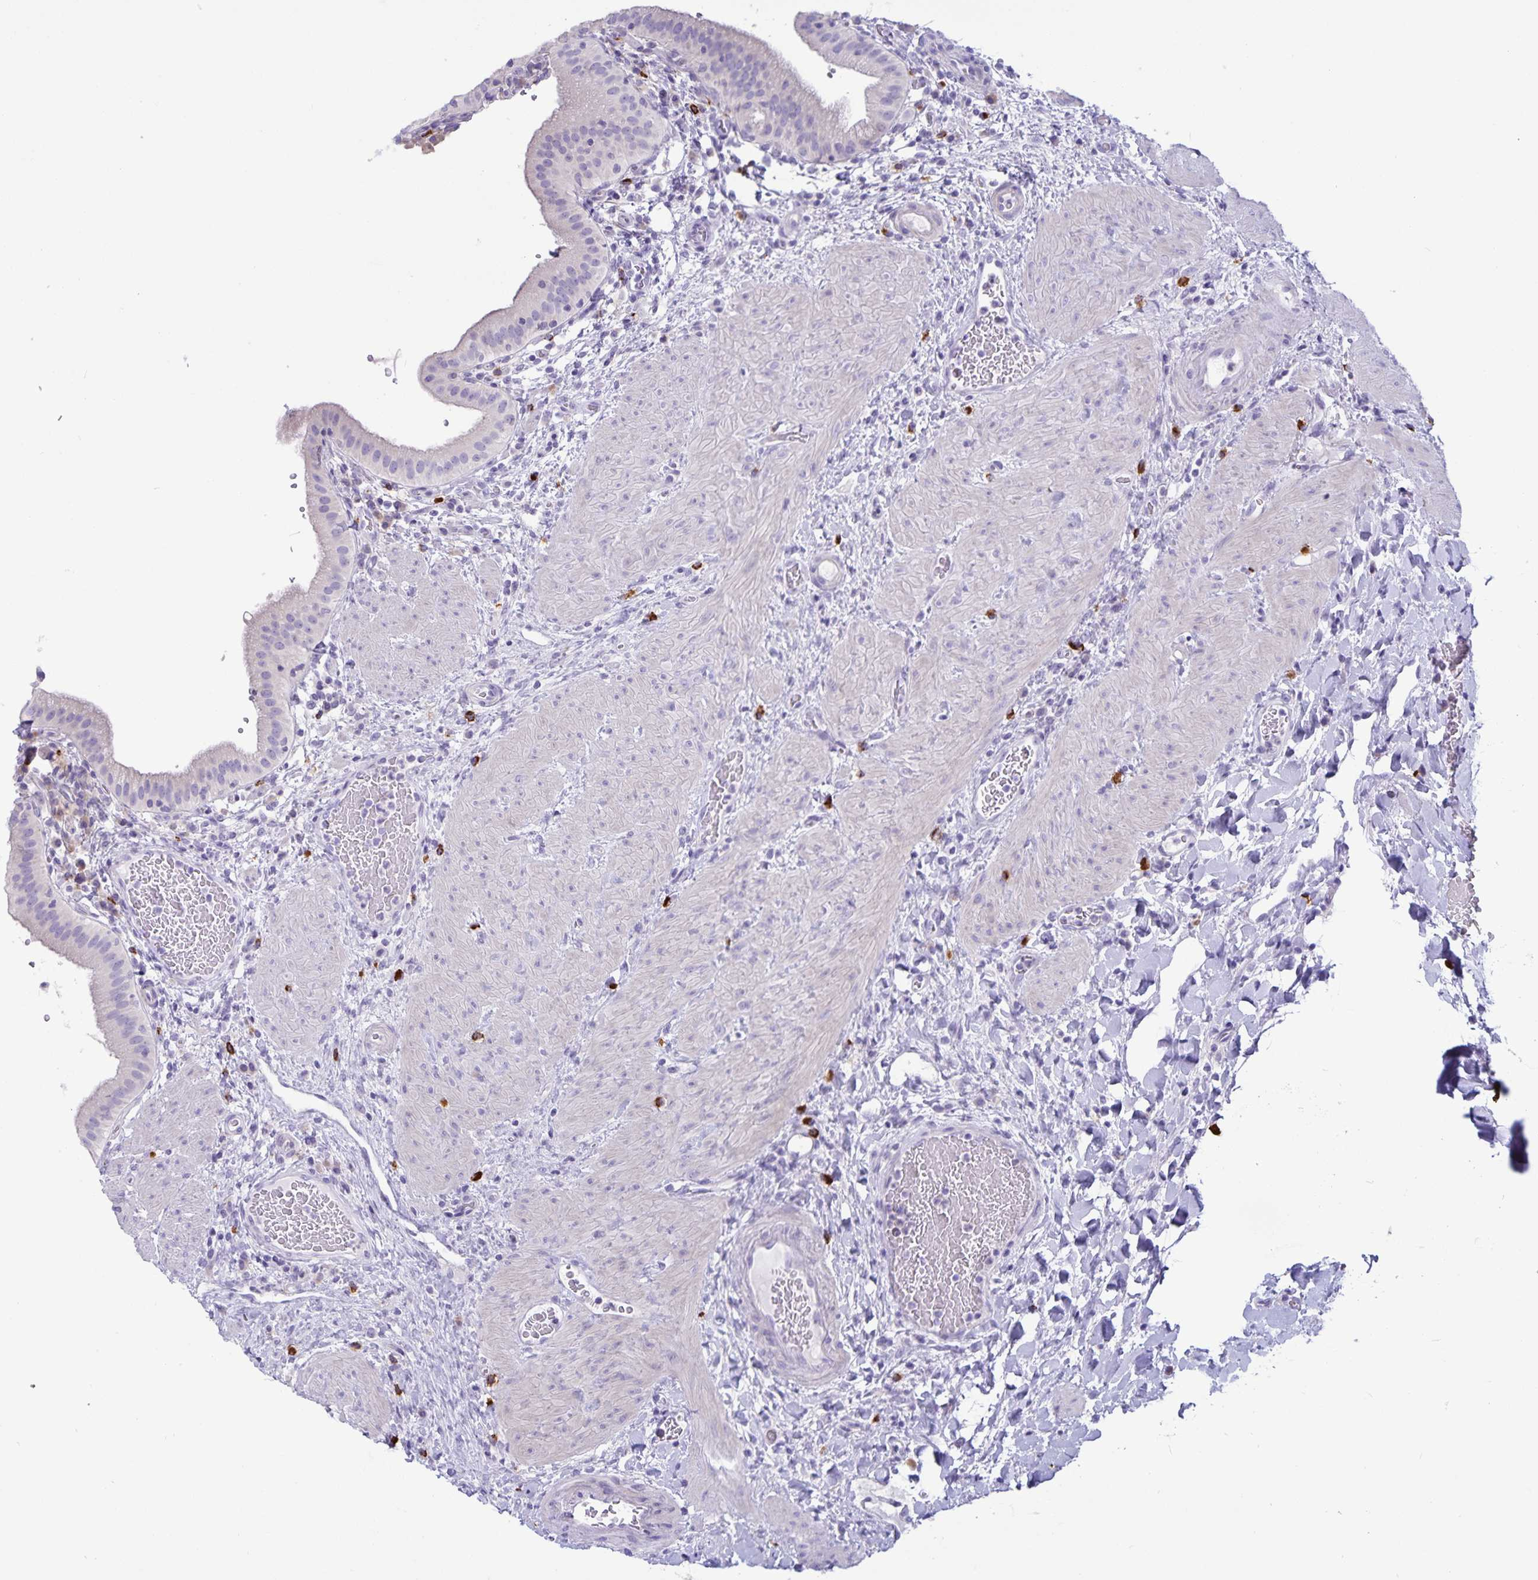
{"staining": {"intensity": "negative", "quantity": "none", "location": "none"}, "tissue": "gallbladder", "cell_type": "Glandular cells", "image_type": "normal", "snomed": [{"axis": "morphology", "description": "Normal tissue, NOS"}, {"axis": "topography", "description": "Gallbladder"}], "caption": "Gallbladder was stained to show a protein in brown. There is no significant expression in glandular cells. (DAB (3,3'-diaminobenzidine) immunohistochemistry visualized using brightfield microscopy, high magnification).", "gene": "IBTK", "patient": {"sex": "male", "age": 26}}